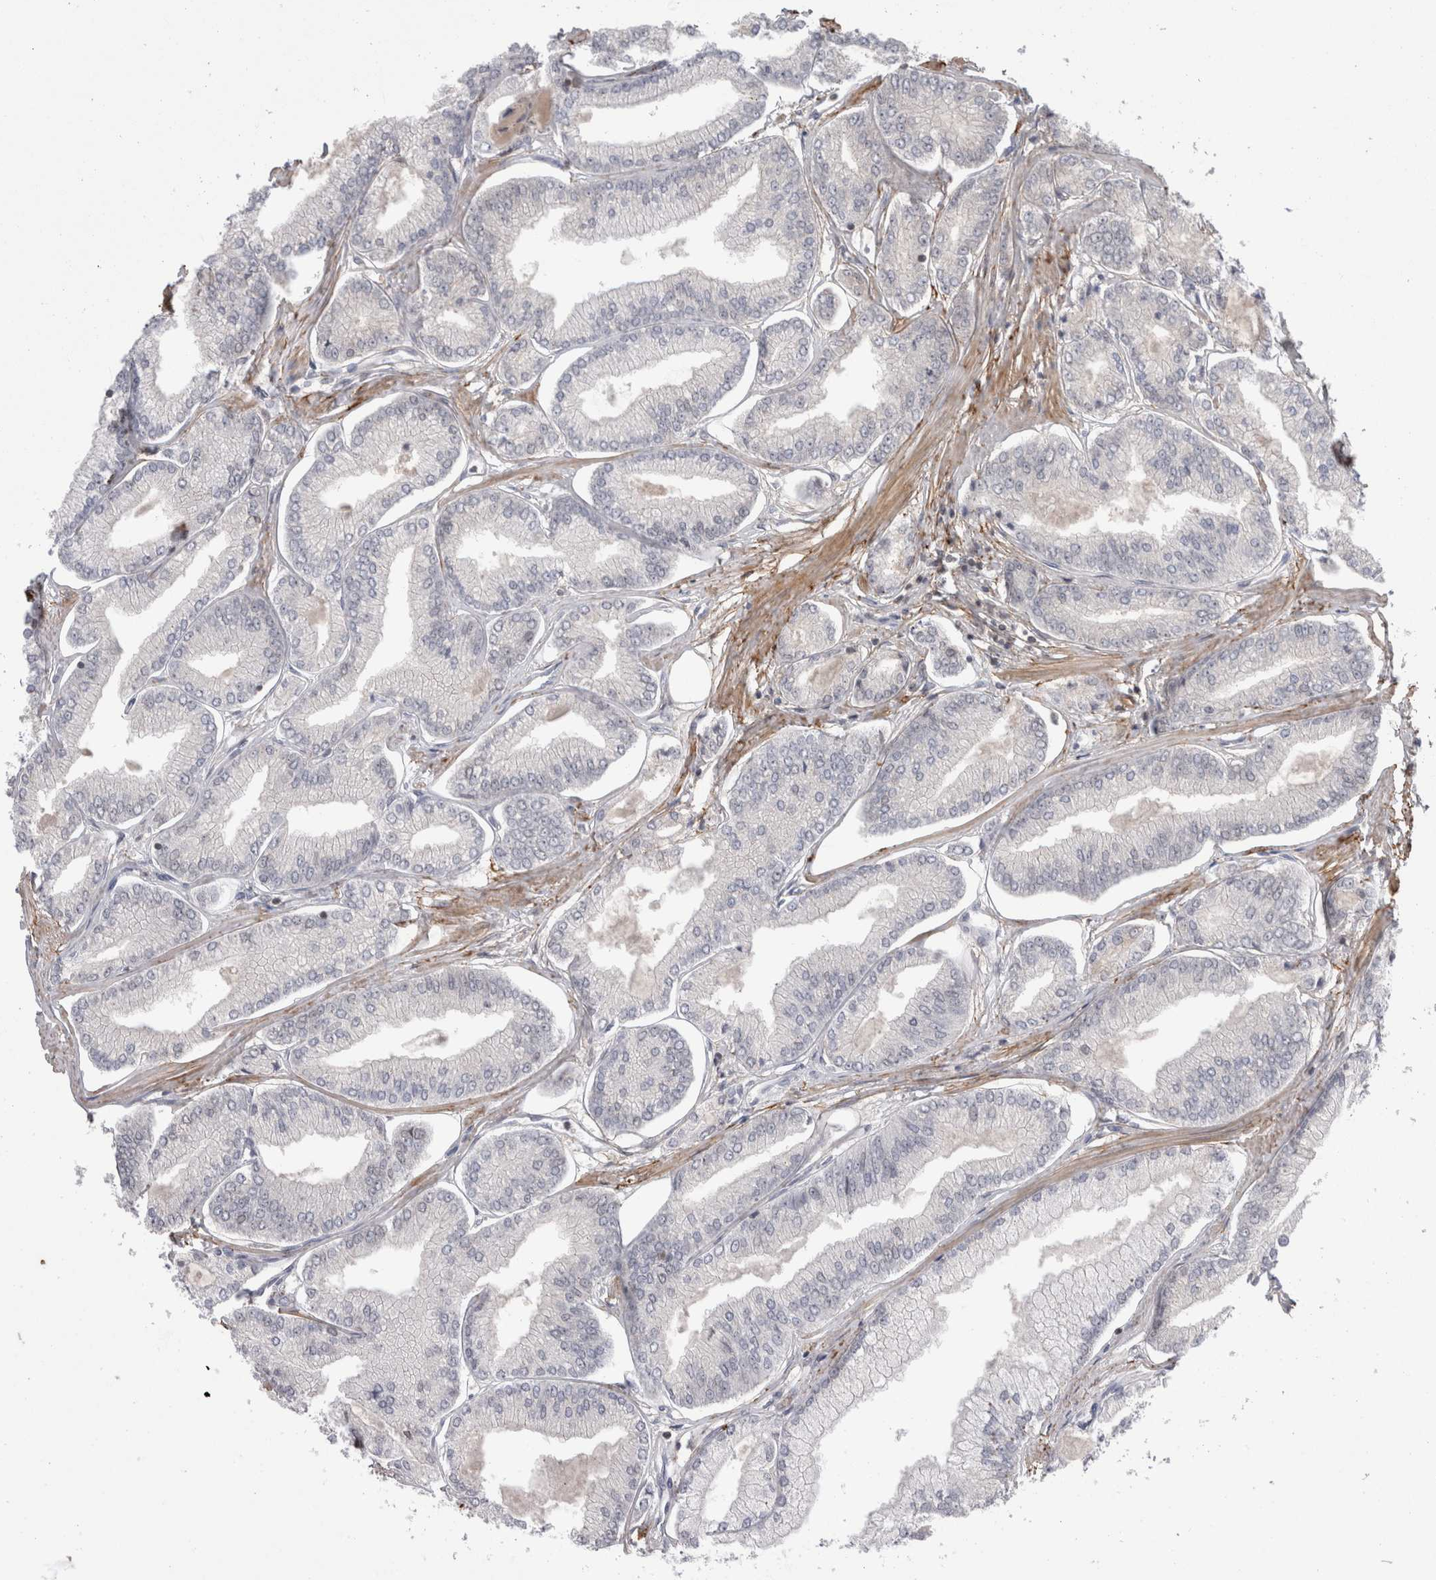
{"staining": {"intensity": "negative", "quantity": "none", "location": "none"}, "tissue": "prostate cancer", "cell_type": "Tumor cells", "image_type": "cancer", "snomed": [{"axis": "morphology", "description": "Adenocarcinoma, Low grade"}, {"axis": "topography", "description": "Prostate"}], "caption": "High power microscopy micrograph of an immunohistochemistry (IHC) micrograph of prostate adenocarcinoma (low-grade), revealing no significant positivity in tumor cells. The staining was performed using DAB (3,3'-diaminobenzidine) to visualize the protein expression in brown, while the nuclei were stained in blue with hematoxylin (Magnification: 20x).", "gene": "DARS2", "patient": {"sex": "male", "age": 52}}